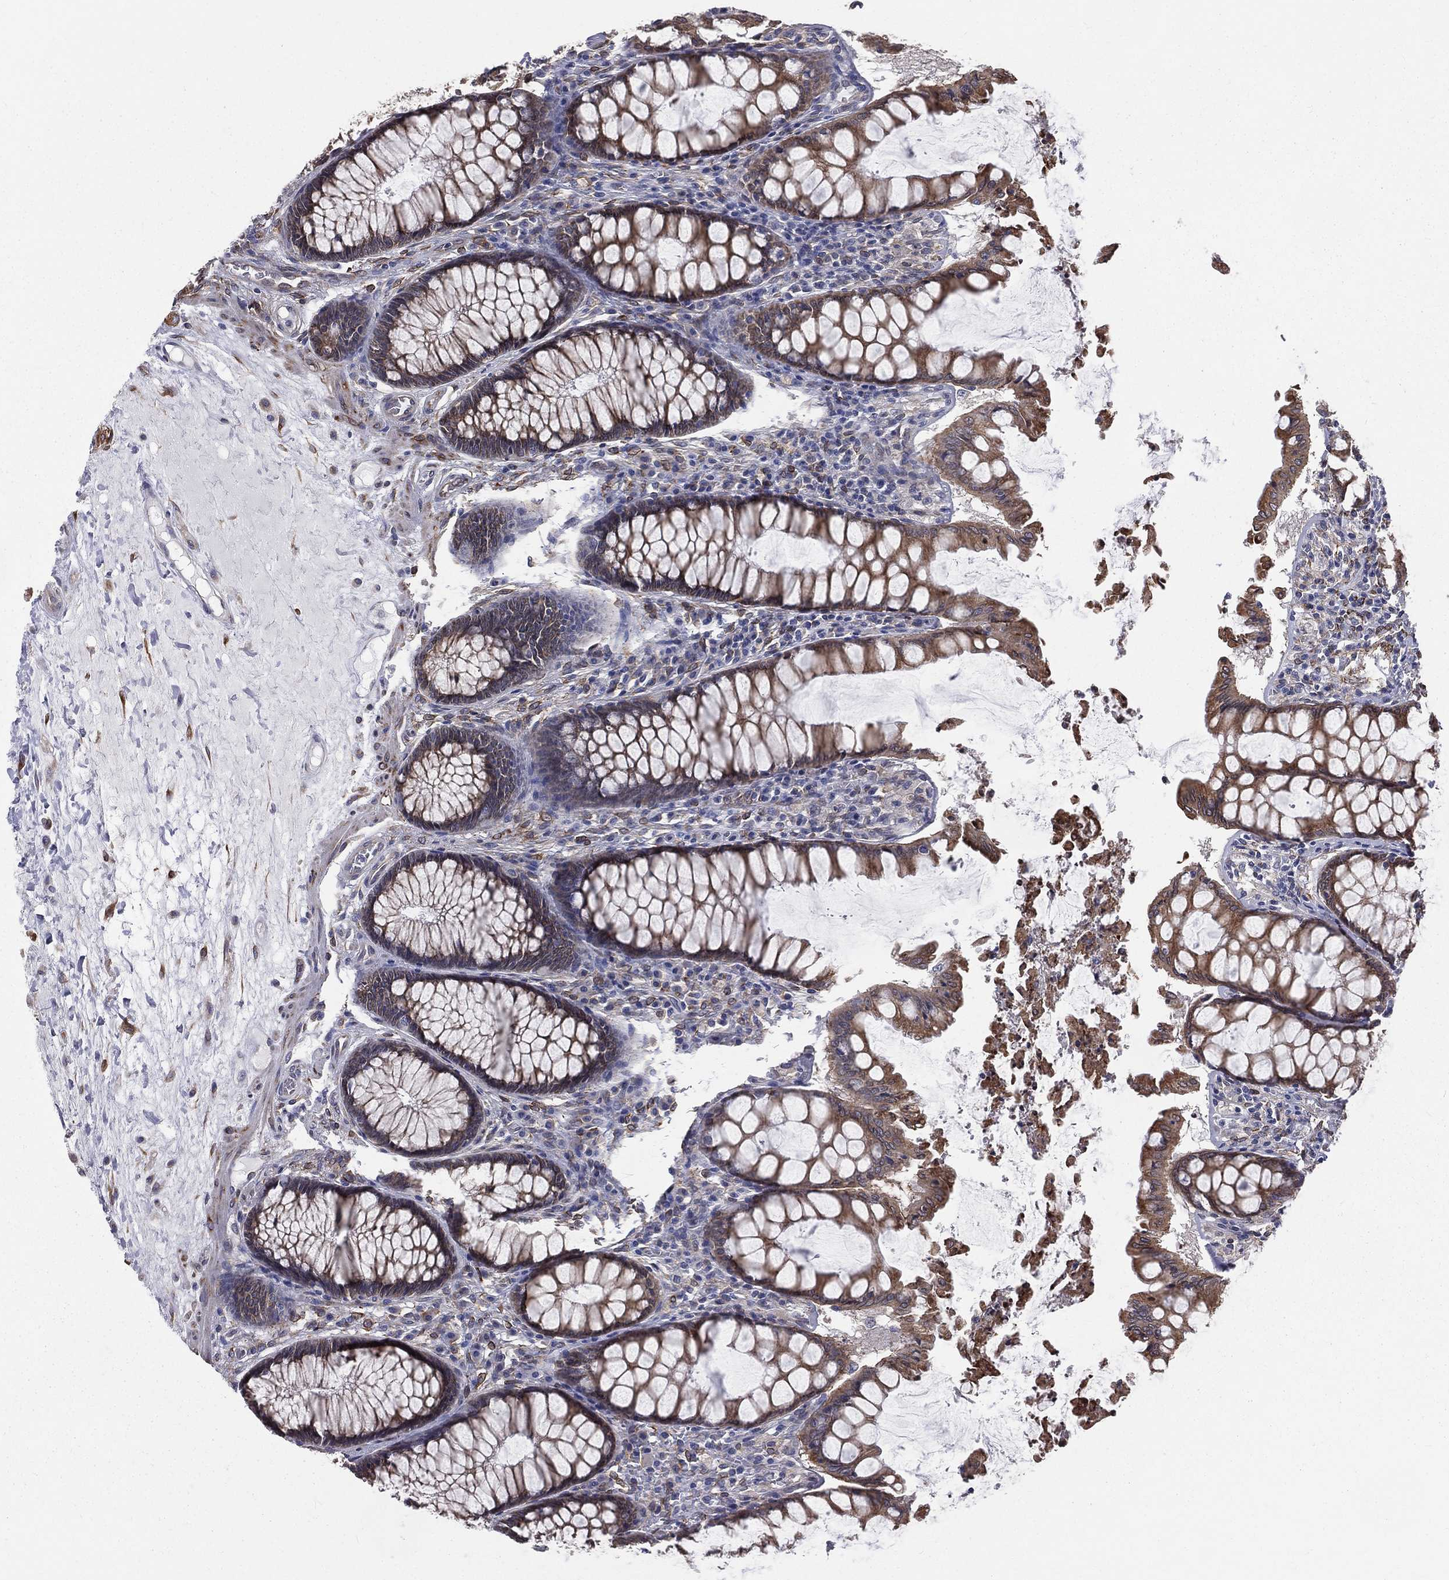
{"staining": {"intensity": "negative", "quantity": "none", "location": "none"}, "tissue": "colon", "cell_type": "Endothelial cells", "image_type": "normal", "snomed": [{"axis": "morphology", "description": "Normal tissue, NOS"}, {"axis": "topography", "description": "Colon"}], "caption": "Image shows no significant protein staining in endothelial cells of unremarkable colon. (DAB IHC, high magnification).", "gene": "PGRMC1", "patient": {"sex": "female", "age": 65}}